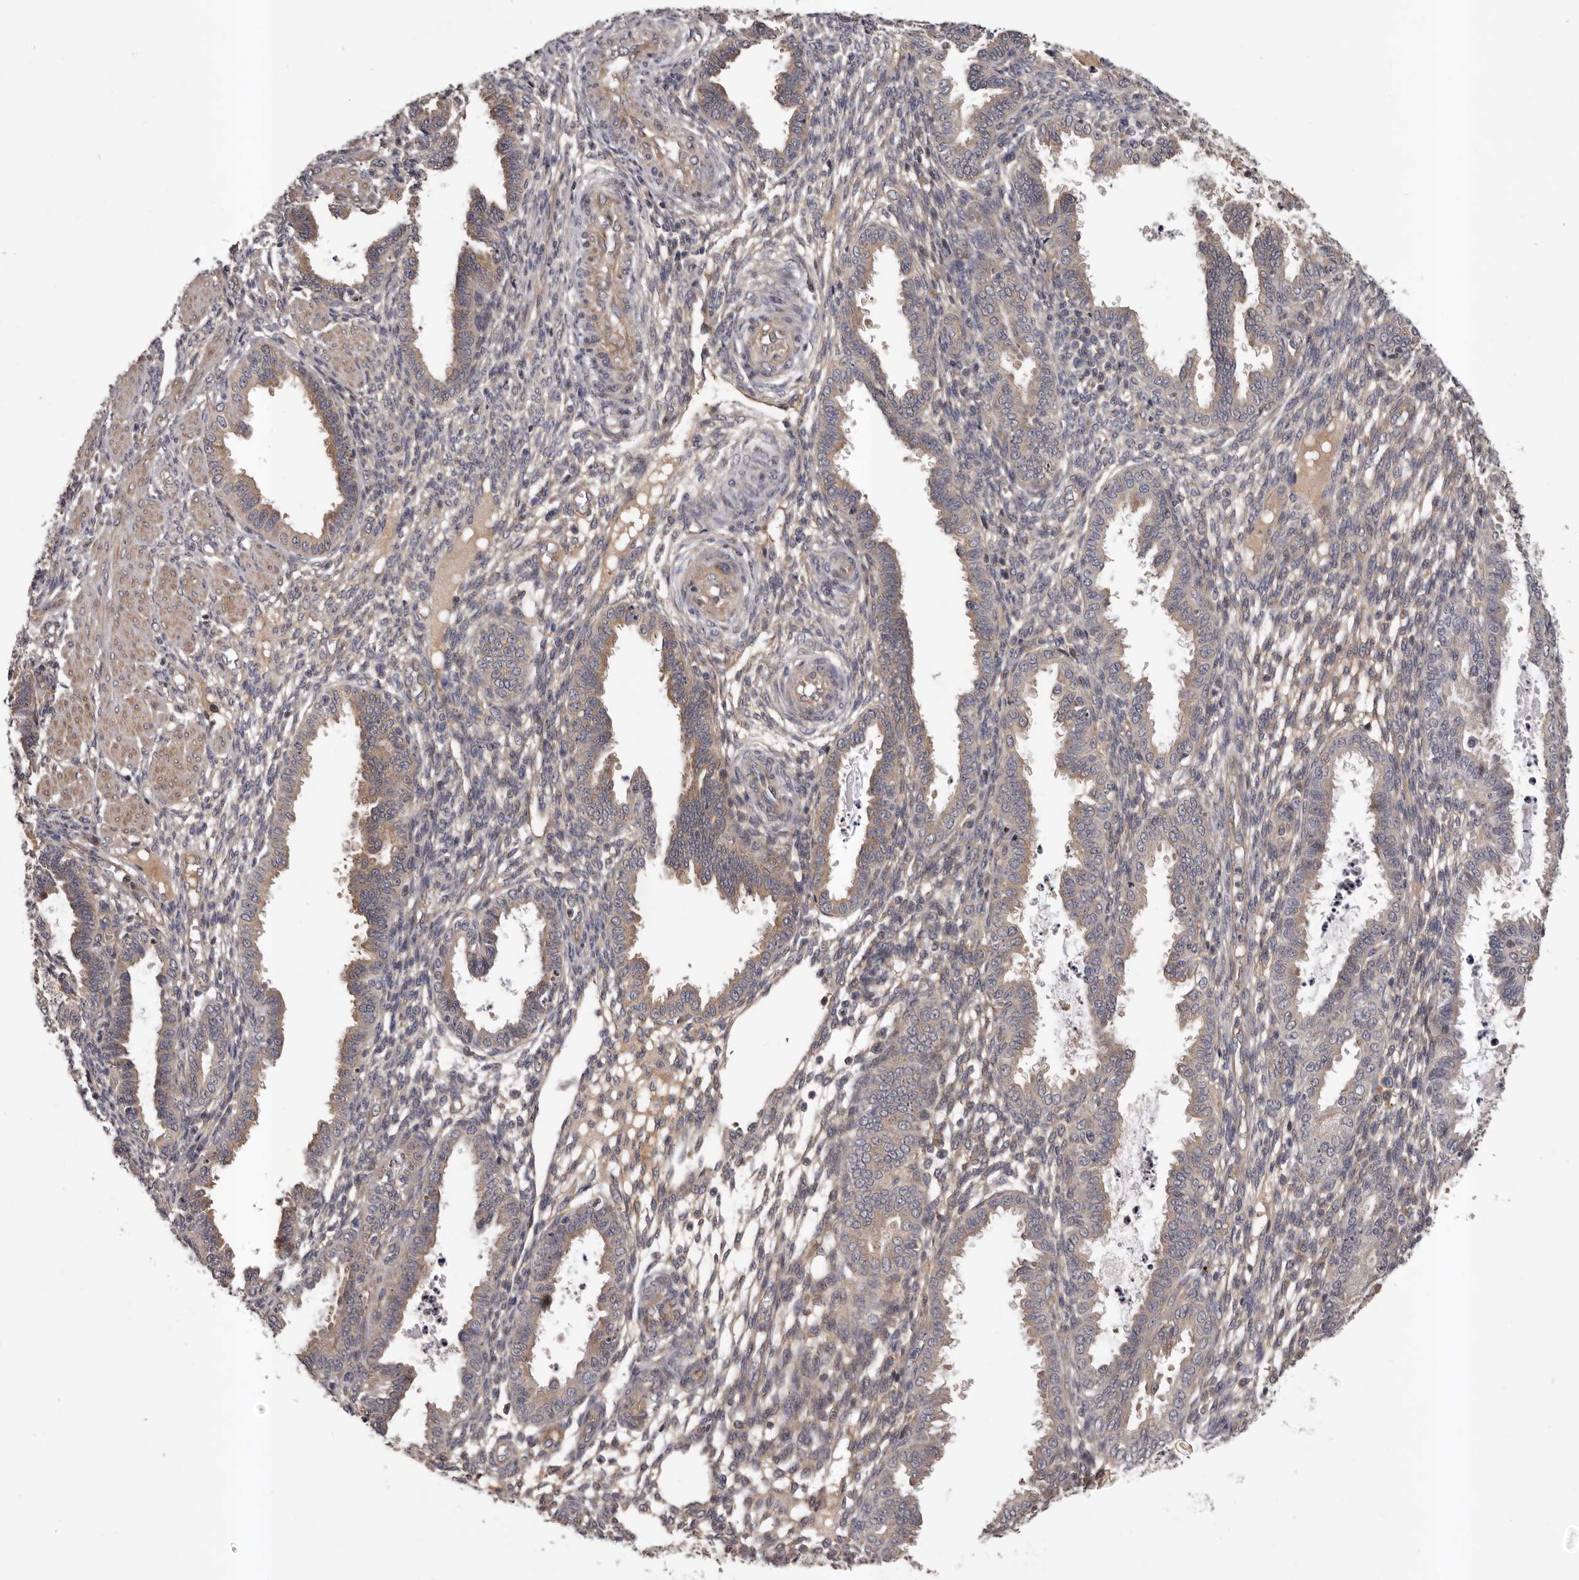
{"staining": {"intensity": "weak", "quantity": "25%-75%", "location": "cytoplasmic/membranous"}, "tissue": "endometrium", "cell_type": "Cells in endometrial stroma", "image_type": "normal", "snomed": [{"axis": "morphology", "description": "Normal tissue, NOS"}, {"axis": "topography", "description": "Endometrium"}], "caption": "Immunohistochemistry (IHC) micrograph of unremarkable endometrium: endometrium stained using IHC exhibits low levels of weak protein expression localized specifically in the cytoplasmic/membranous of cells in endometrial stroma, appearing as a cytoplasmic/membranous brown color.", "gene": "PRKD1", "patient": {"sex": "female", "age": 33}}